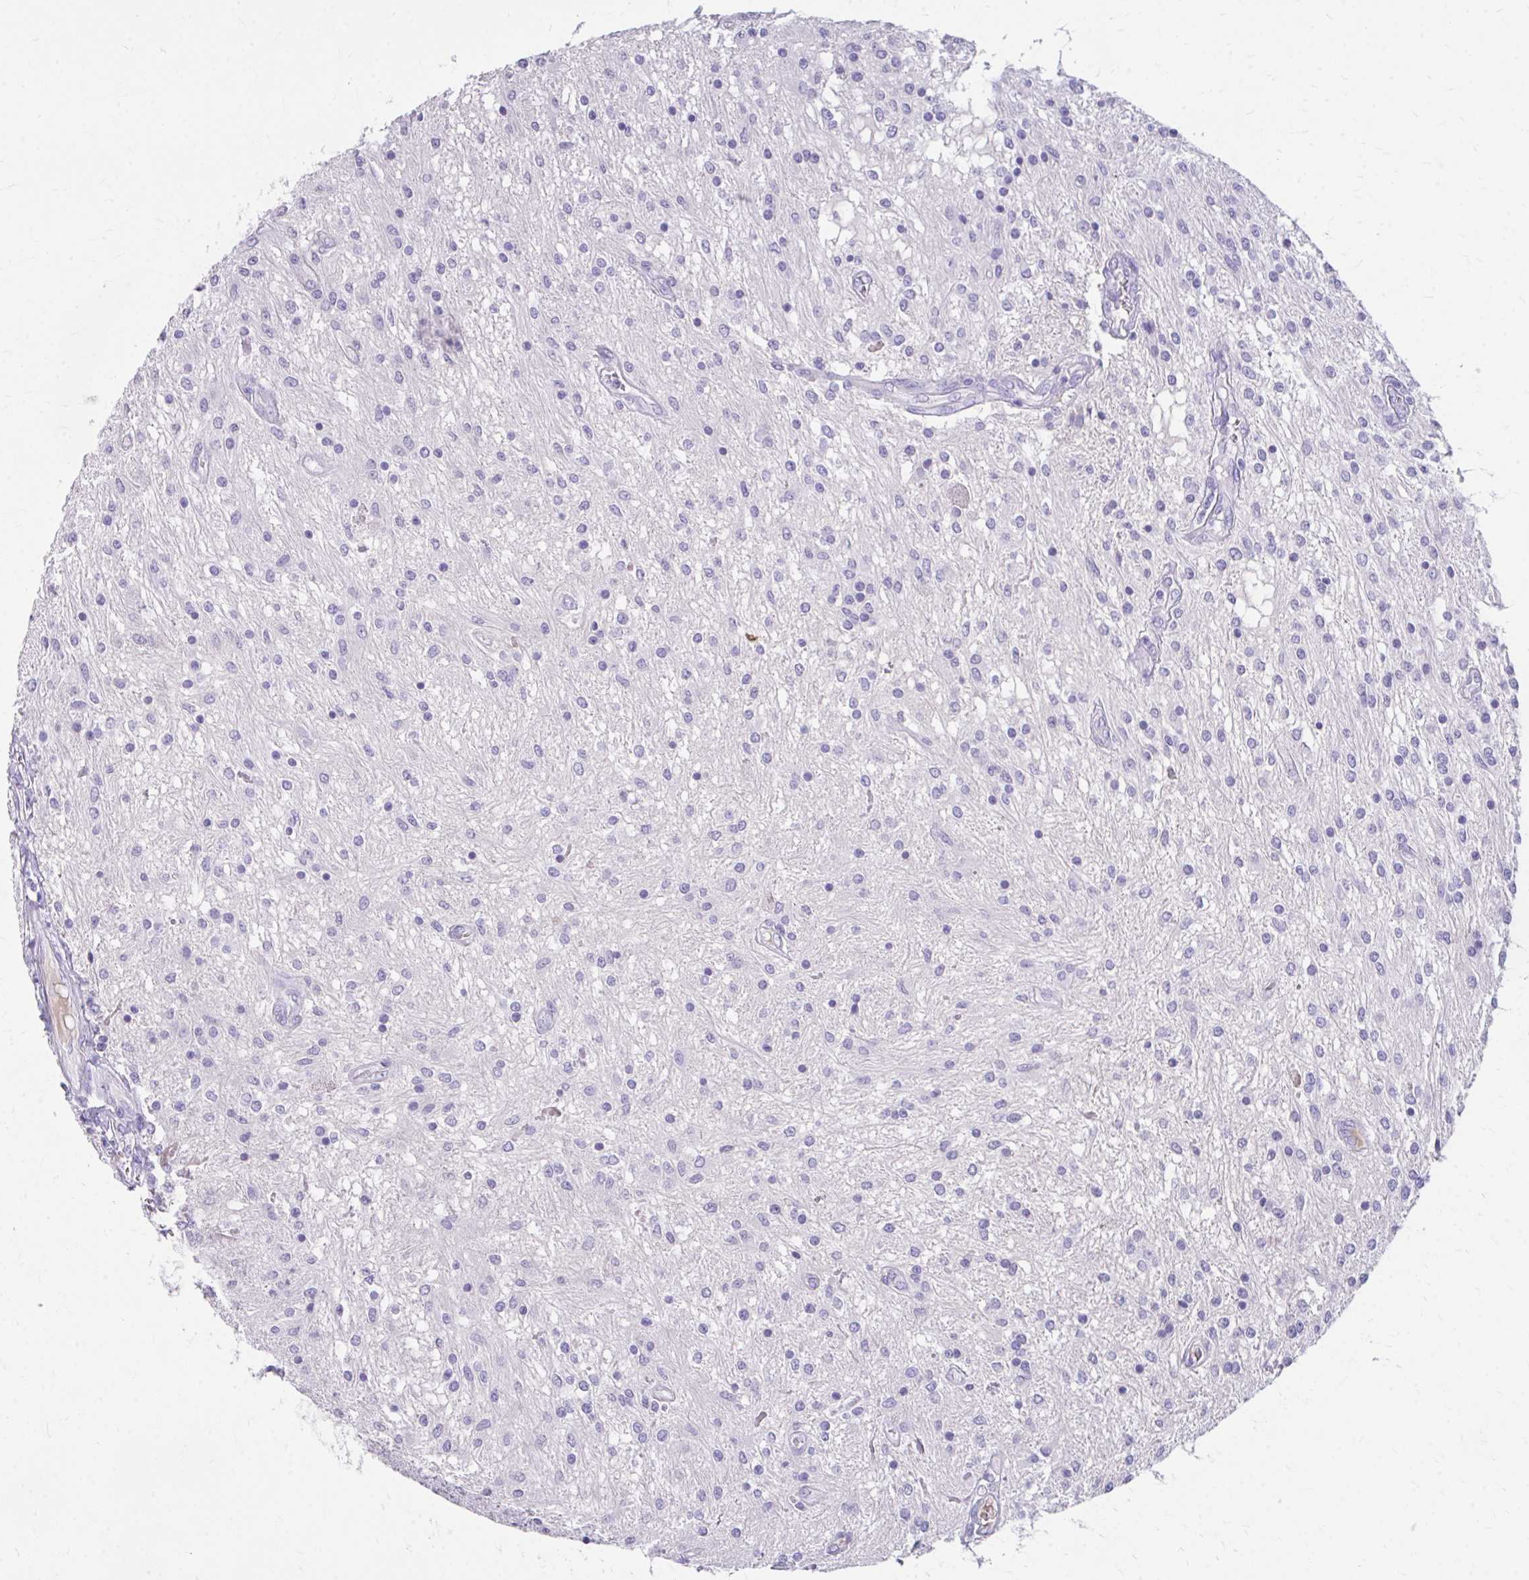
{"staining": {"intensity": "negative", "quantity": "none", "location": "none"}, "tissue": "glioma", "cell_type": "Tumor cells", "image_type": "cancer", "snomed": [{"axis": "morphology", "description": "Glioma, malignant, Low grade"}, {"axis": "topography", "description": "Cerebellum"}], "caption": "Glioma stained for a protein using immunohistochemistry (IHC) demonstrates no expression tumor cells.", "gene": "CFH", "patient": {"sex": "female", "age": 14}}